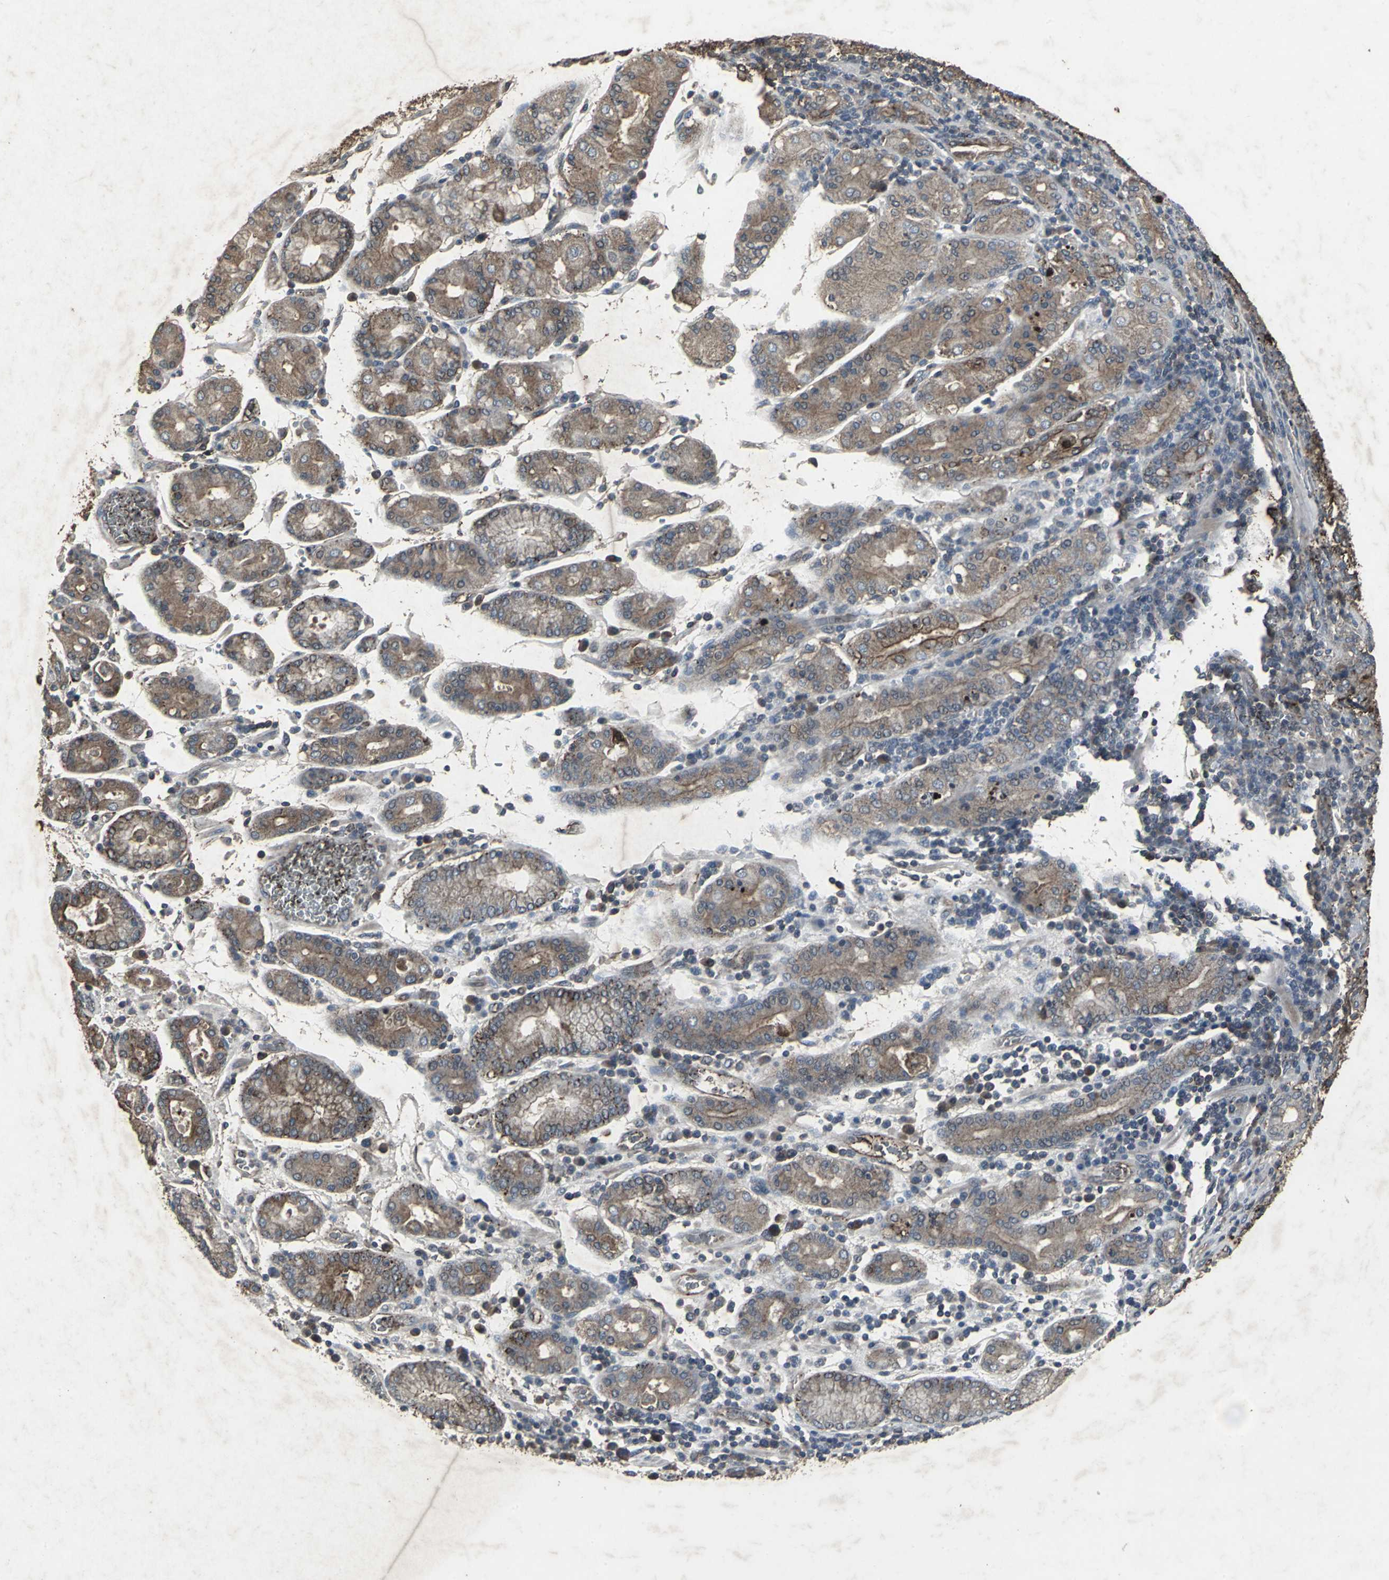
{"staining": {"intensity": "strong", "quantity": "25%-75%", "location": "cytoplasmic/membranous"}, "tissue": "stomach cancer", "cell_type": "Tumor cells", "image_type": "cancer", "snomed": [{"axis": "morphology", "description": "Normal tissue, NOS"}, {"axis": "morphology", "description": "Adenocarcinoma, NOS"}, {"axis": "topography", "description": "Stomach, upper"}, {"axis": "topography", "description": "Stomach"}], "caption": "There is high levels of strong cytoplasmic/membranous expression in tumor cells of stomach cancer (adenocarcinoma), as demonstrated by immunohistochemical staining (brown color).", "gene": "CCR9", "patient": {"sex": "male", "age": 59}}